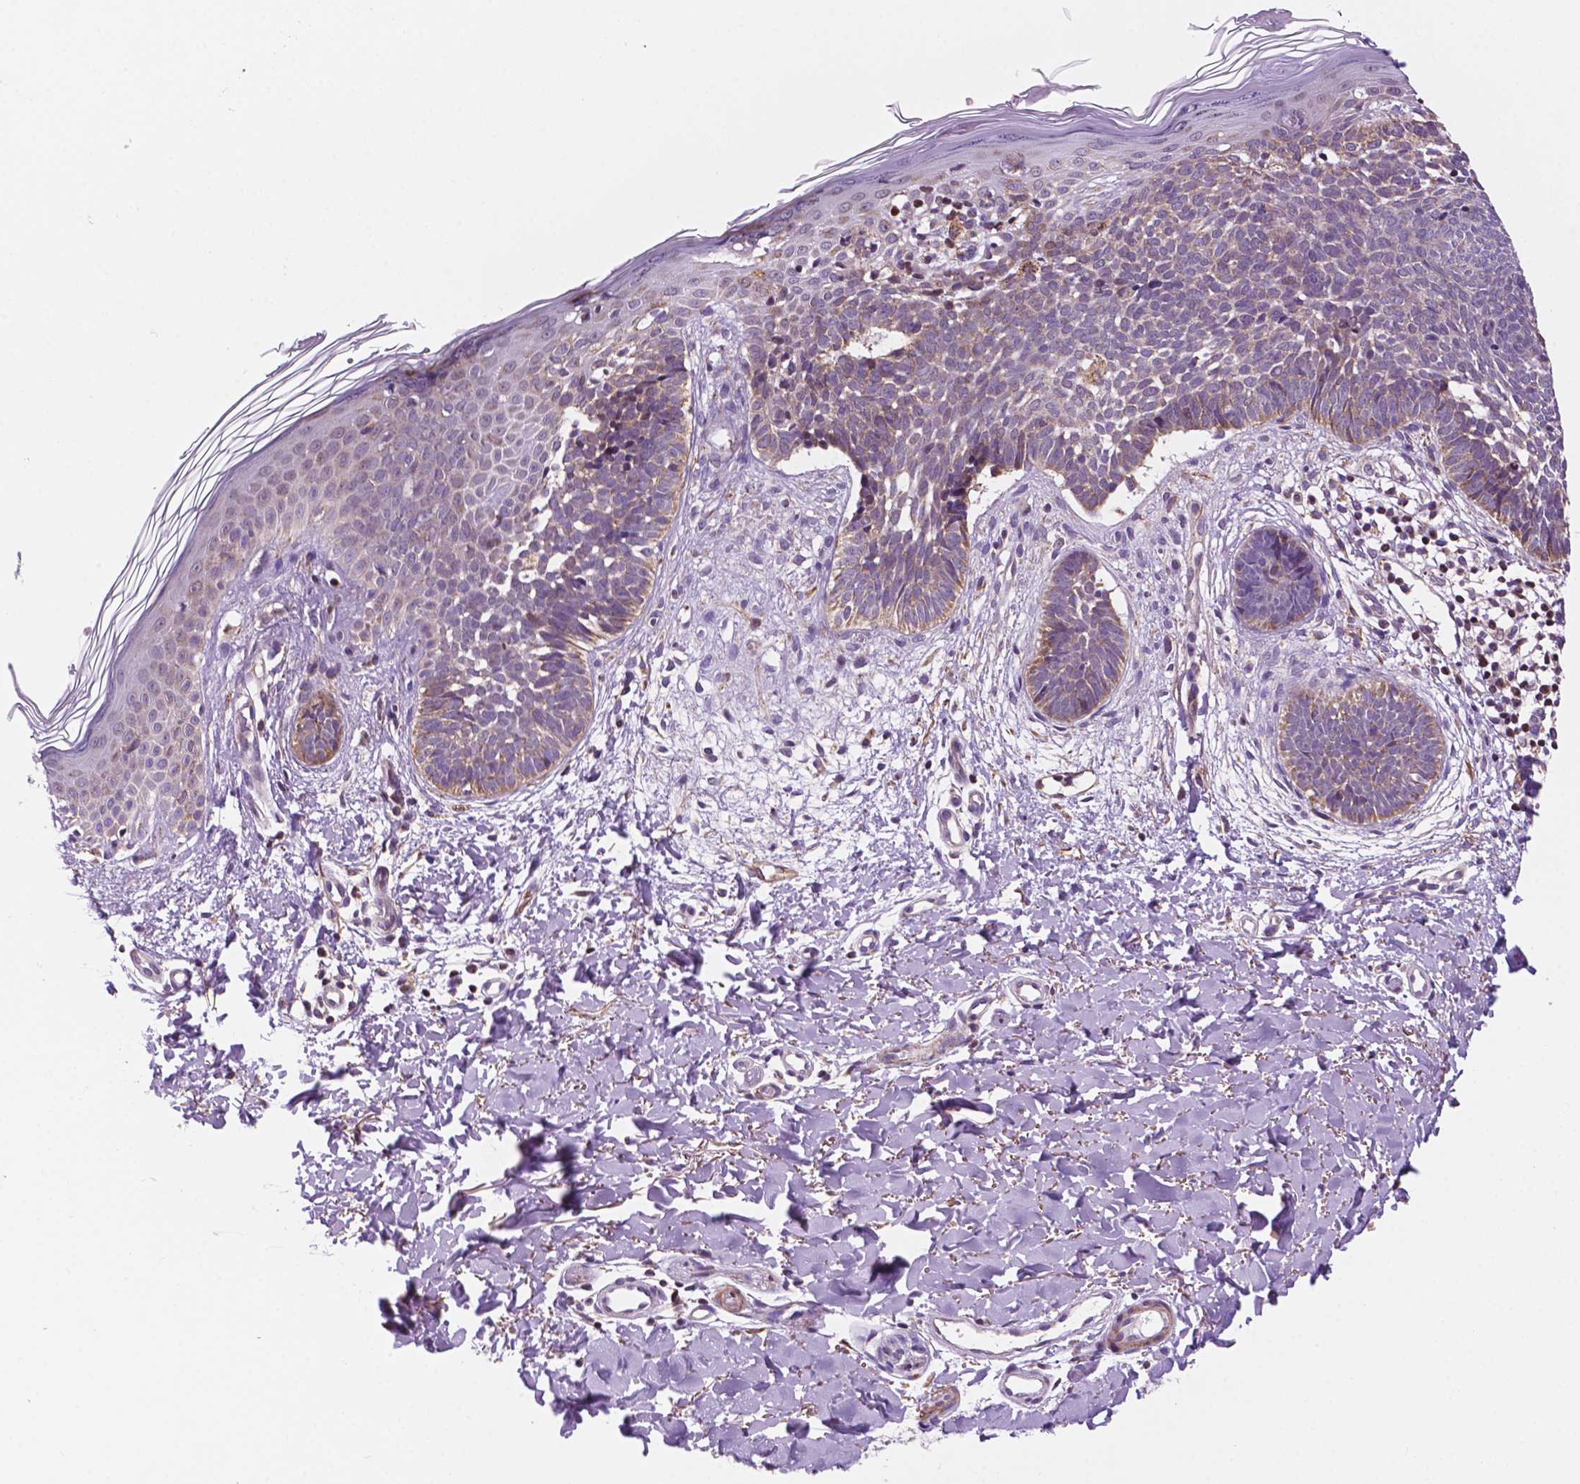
{"staining": {"intensity": "weak", "quantity": "25%-75%", "location": "cytoplasmic/membranous"}, "tissue": "skin cancer", "cell_type": "Tumor cells", "image_type": "cancer", "snomed": [{"axis": "morphology", "description": "Basal cell carcinoma"}, {"axis": "topography", "description": "Skin"}], "caption": "Skin basal cell carcinoma stained for a protein (brown) reveals weak cytoplasmic/membranous positive positivity in about 25%-75% of tumor cells.", "gene": "GEMIN4", "patient": {"sex": "female", "age": 51}}